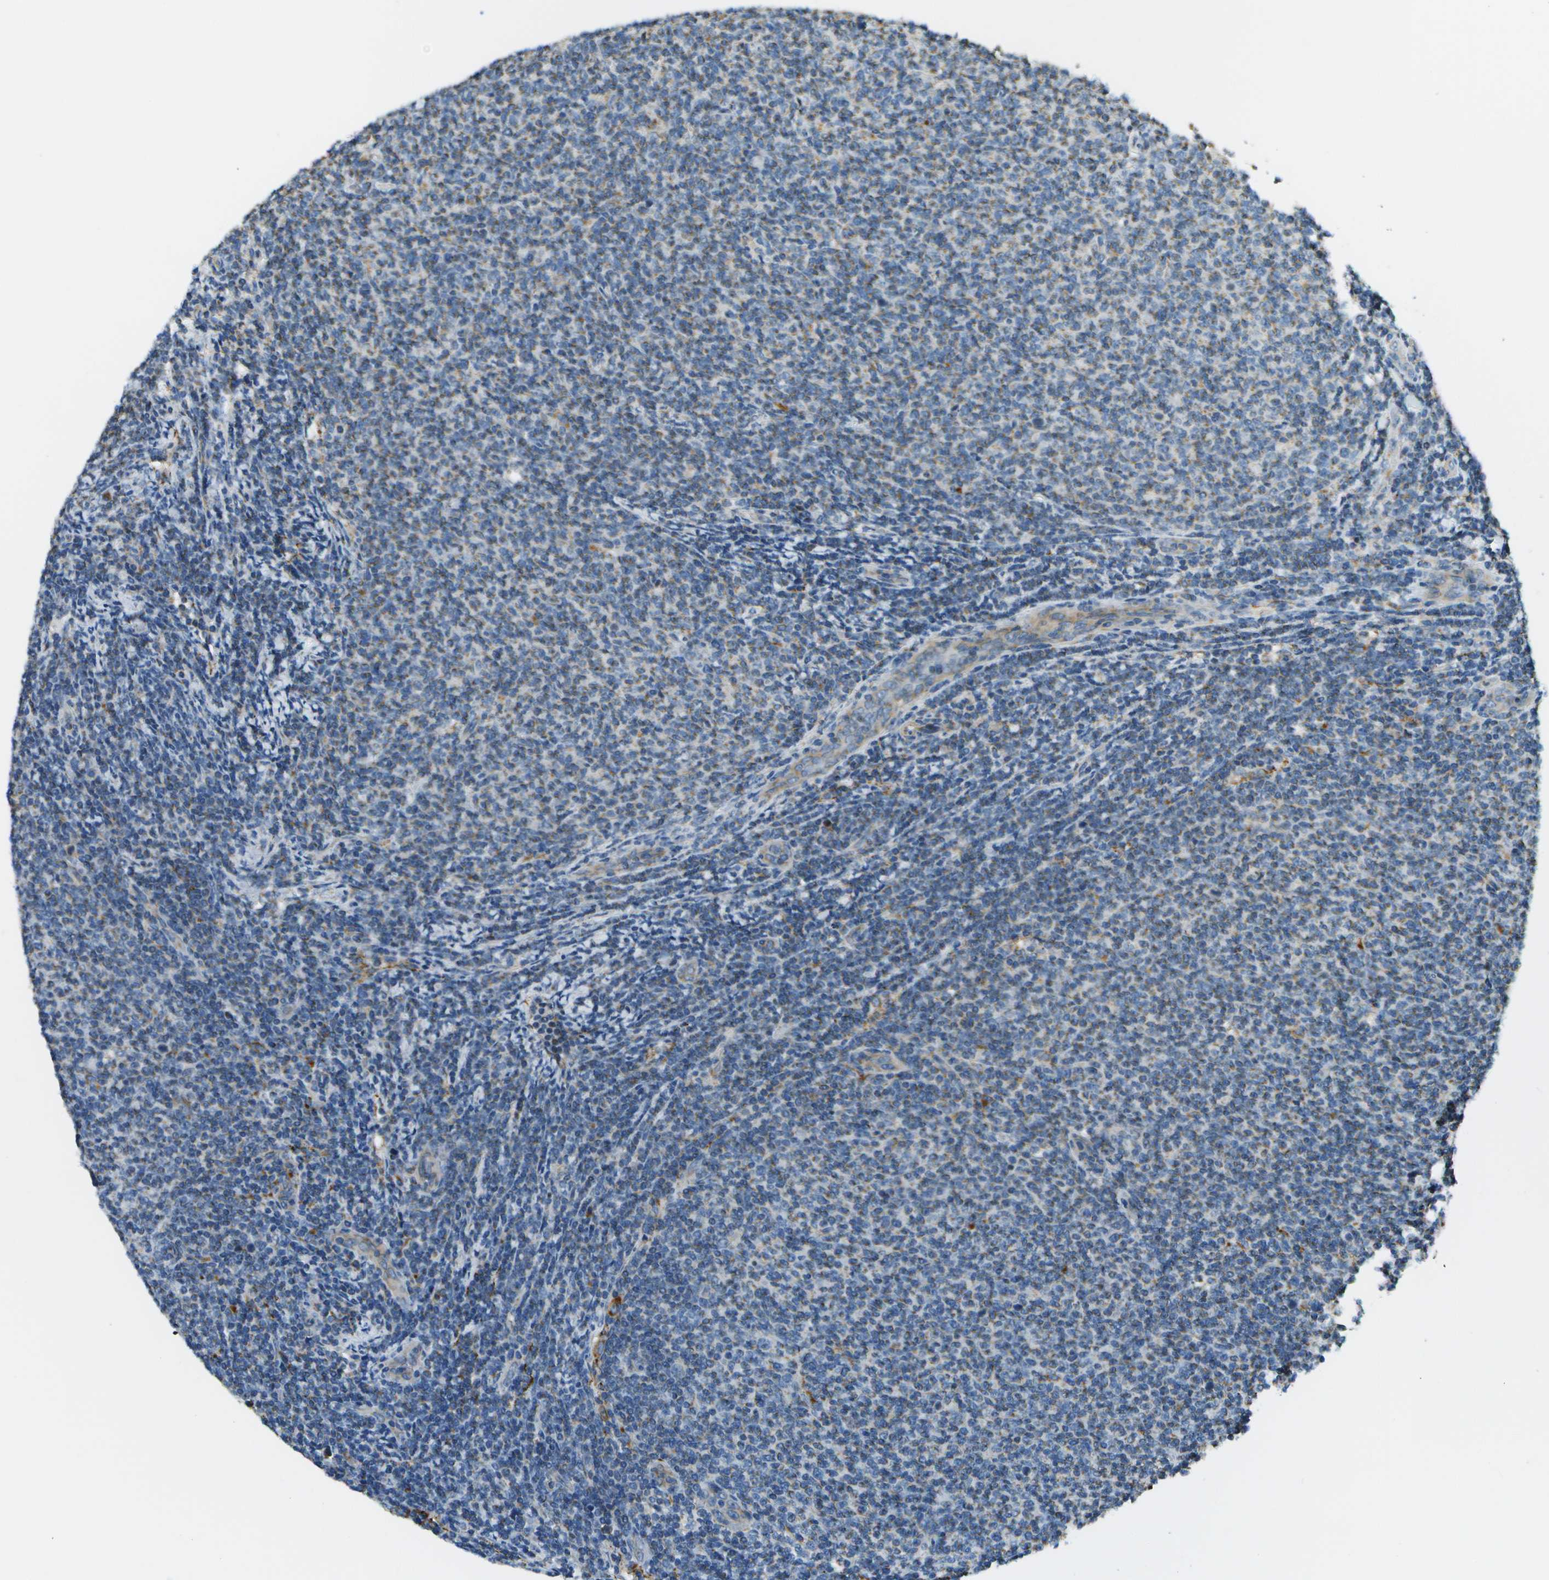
{"staining": {"intensity": "weak", "quantity": "25%-75%", "location": "cytoplasmic/membranous"}, "tissue": "lymphoma", "cell_type": "Tumor cells", "image_type": "cancer", "snomed": [{"axis": "morphology", "description": "Malignant lymphoma, non-Hodgkin's type, Low grade"}, {"axis": "topography", "description": "Lymph node"}], "caption": "Protein expression analysis of human lymphoma reveals weak cytoplasmic/membranous staining in about 25%-75% of tumor cells.", "gene": "NRK", "patient": {"sex": "male", "age": 66}}